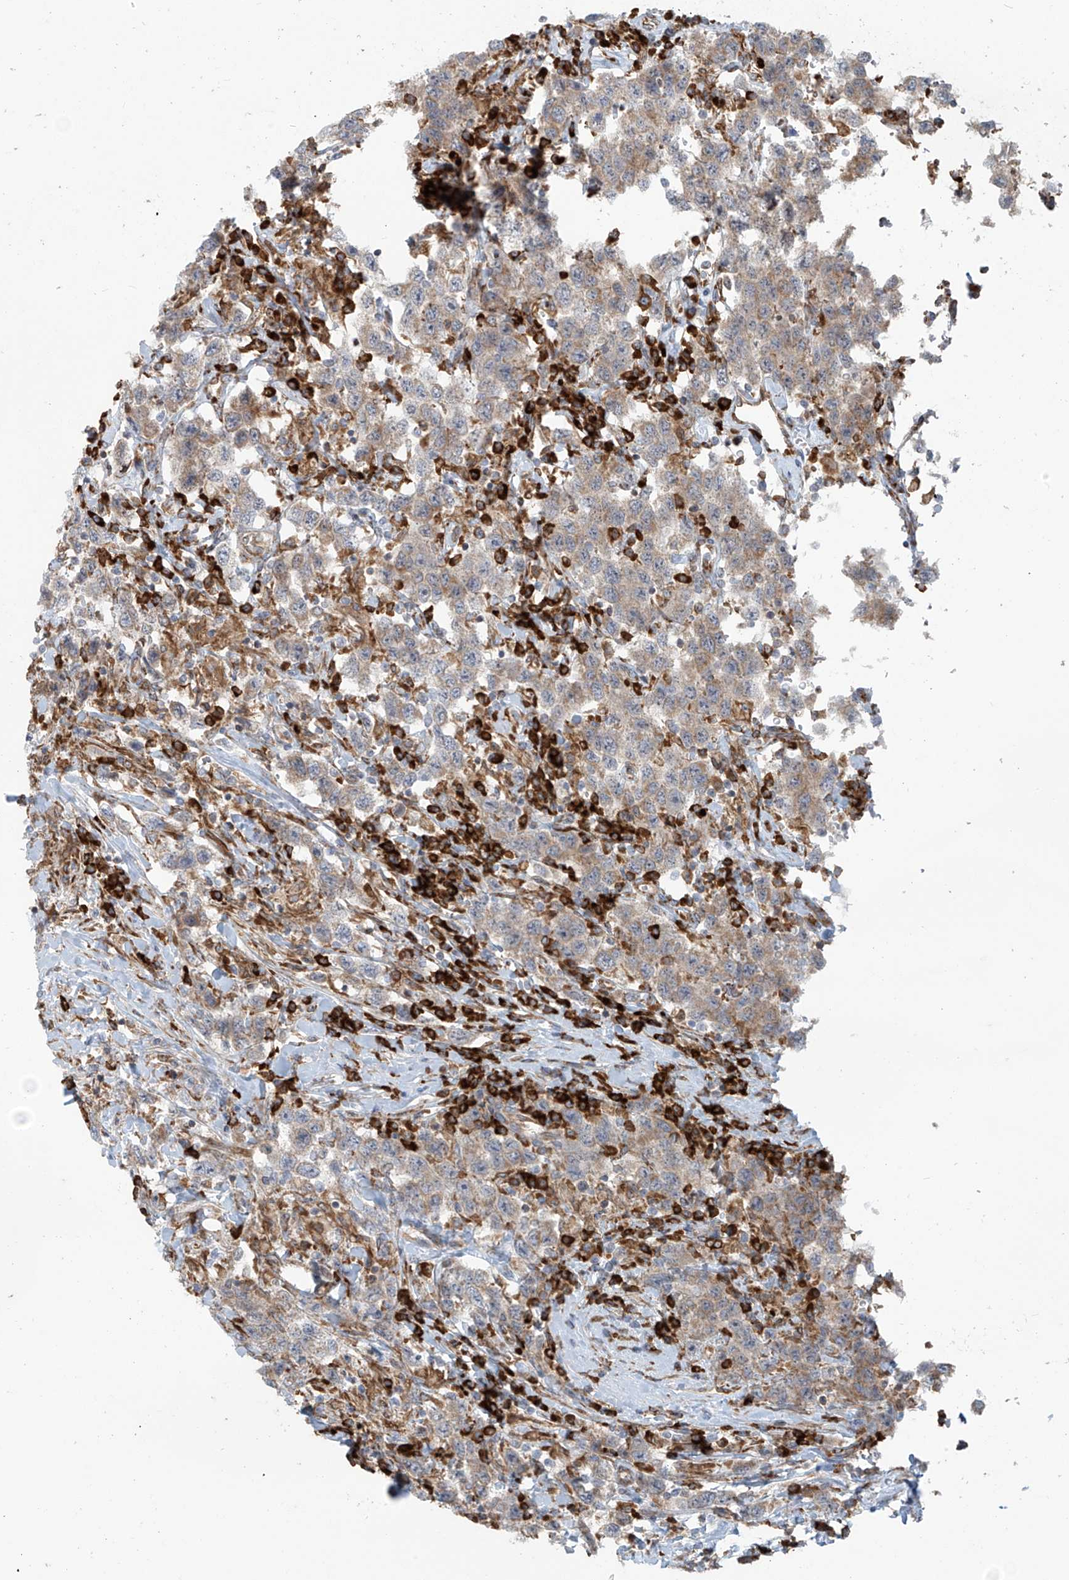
{"staining": {"intensity": "weak", "quantity": "25%-75%", "location": "cytoplasmic/membranous"}, "tissue": "testis cancer", "cell_type": "Tumor cells", "image_type": "cancer", "snomed": [{"axis": "morphology", "description": "Seminoma, NOS"}, {"axis": "topography", "description": "Testis"}], "caption": "Immunohistochemistry (IHC) of seminoma (testis) reveals low levels of weak cytoplasmic/membranous staining in about 25%-75% of tumor cells. The staining was performed using DAB (3,3'-diaminobenzidine) to visualize the protein expression in brown, while the nuclei were stained in blue with hematoxylin (Magnification: 20x).", "gene": "KATNIP", "patient": {"sex": "male", "age": 41}}